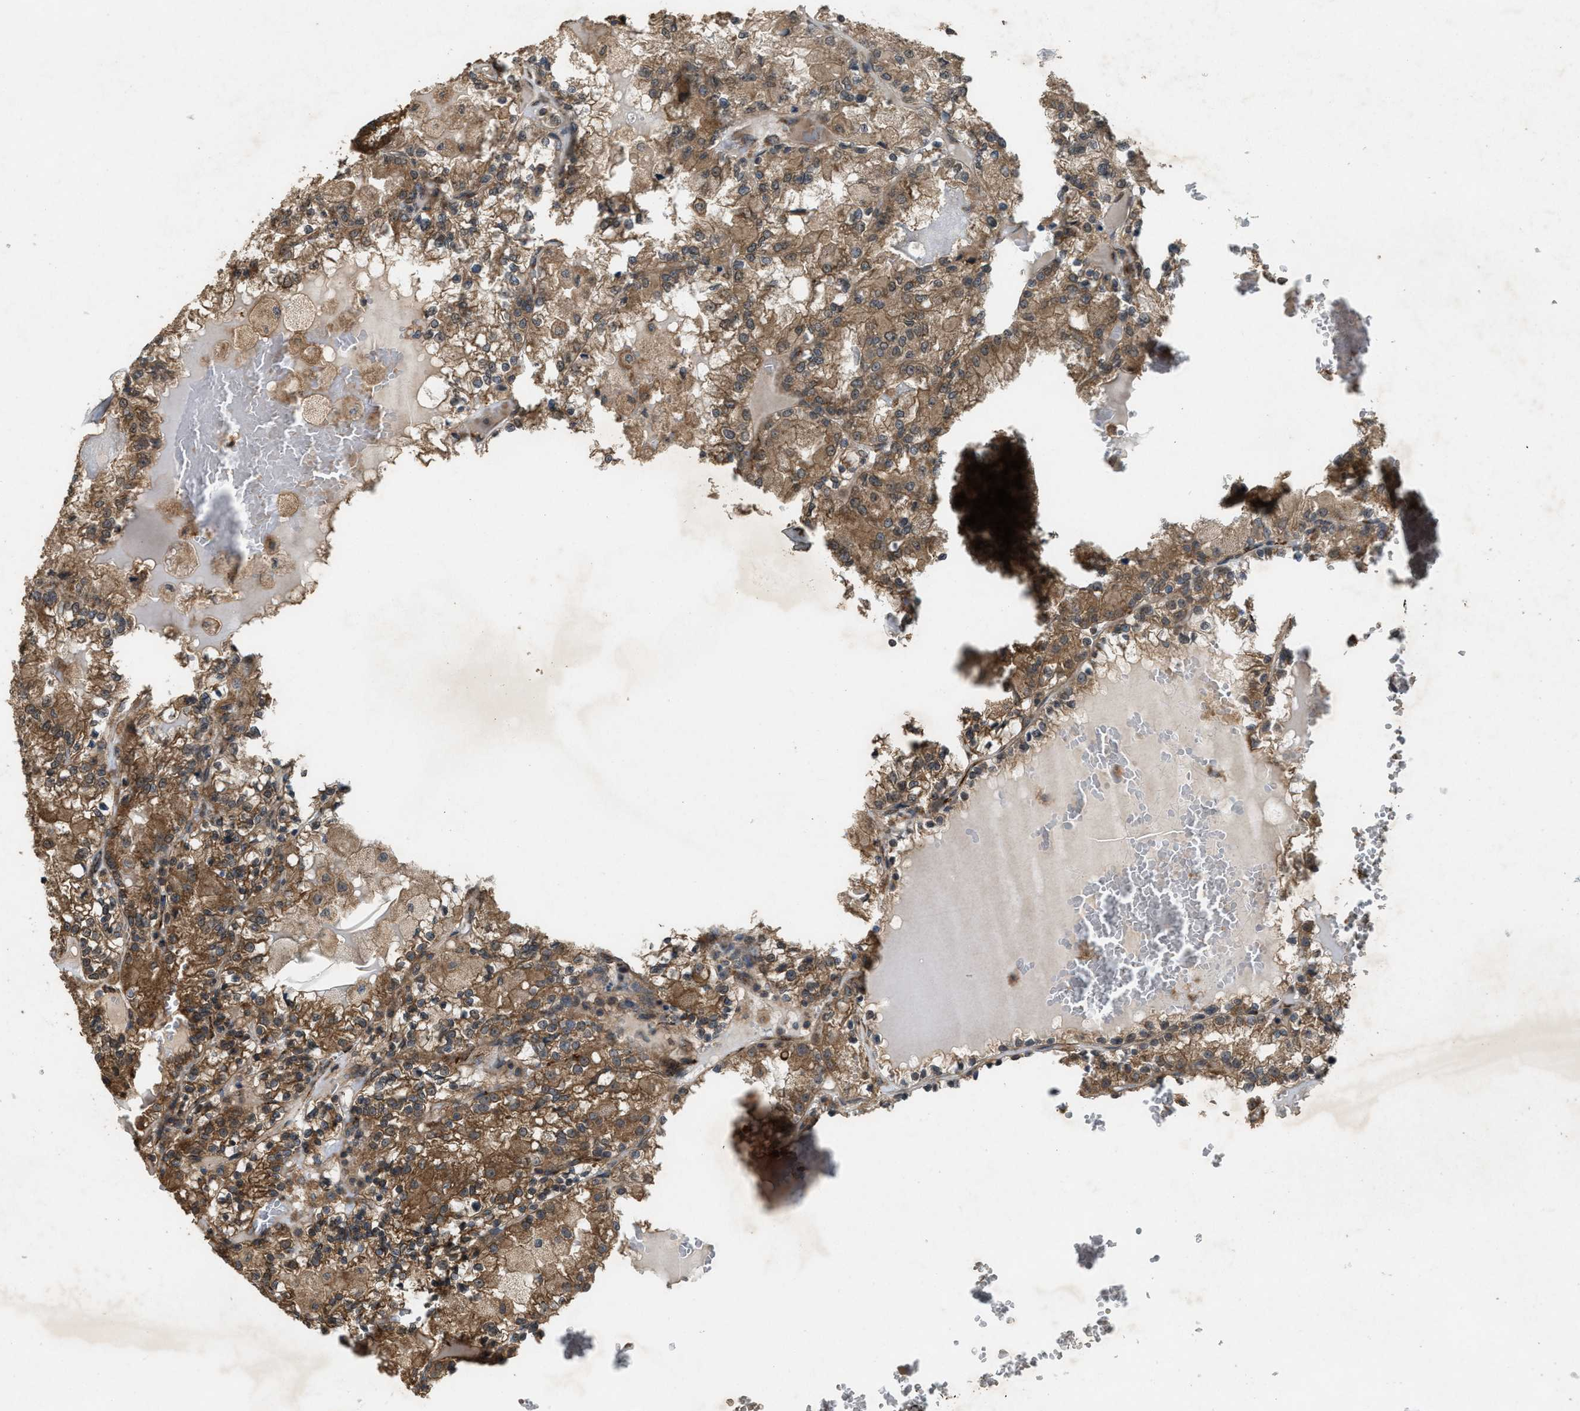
{"staining": {"intensity": "moderate", "quantity": ">75%", "location": "cytoplasmic/membranous"}, "tissue": "renal cancer", "cell_type": "Tumor cells", "image_type": "cancer", "snomed": [{"axis": "morphology", "description": "Adenocarcinoma, NOS"}, {"axis": "topography", "description": "Kidney"}], "caption": "High-magnification brightfield microscopy of renal adenocarcinoma stained with DAB (3,3'-diaminobenzidine) (brown) and counterstained with hematoxylin (blue). tumor cells exhibit moderate cytoplasmic/membranous positivity is appreciated in about>75% of cells. (Brightfield microscopy of DAB IHC at high magnification).", "gene": "ARHGEF5", "patient": {"sex": "female", "age": 56}}